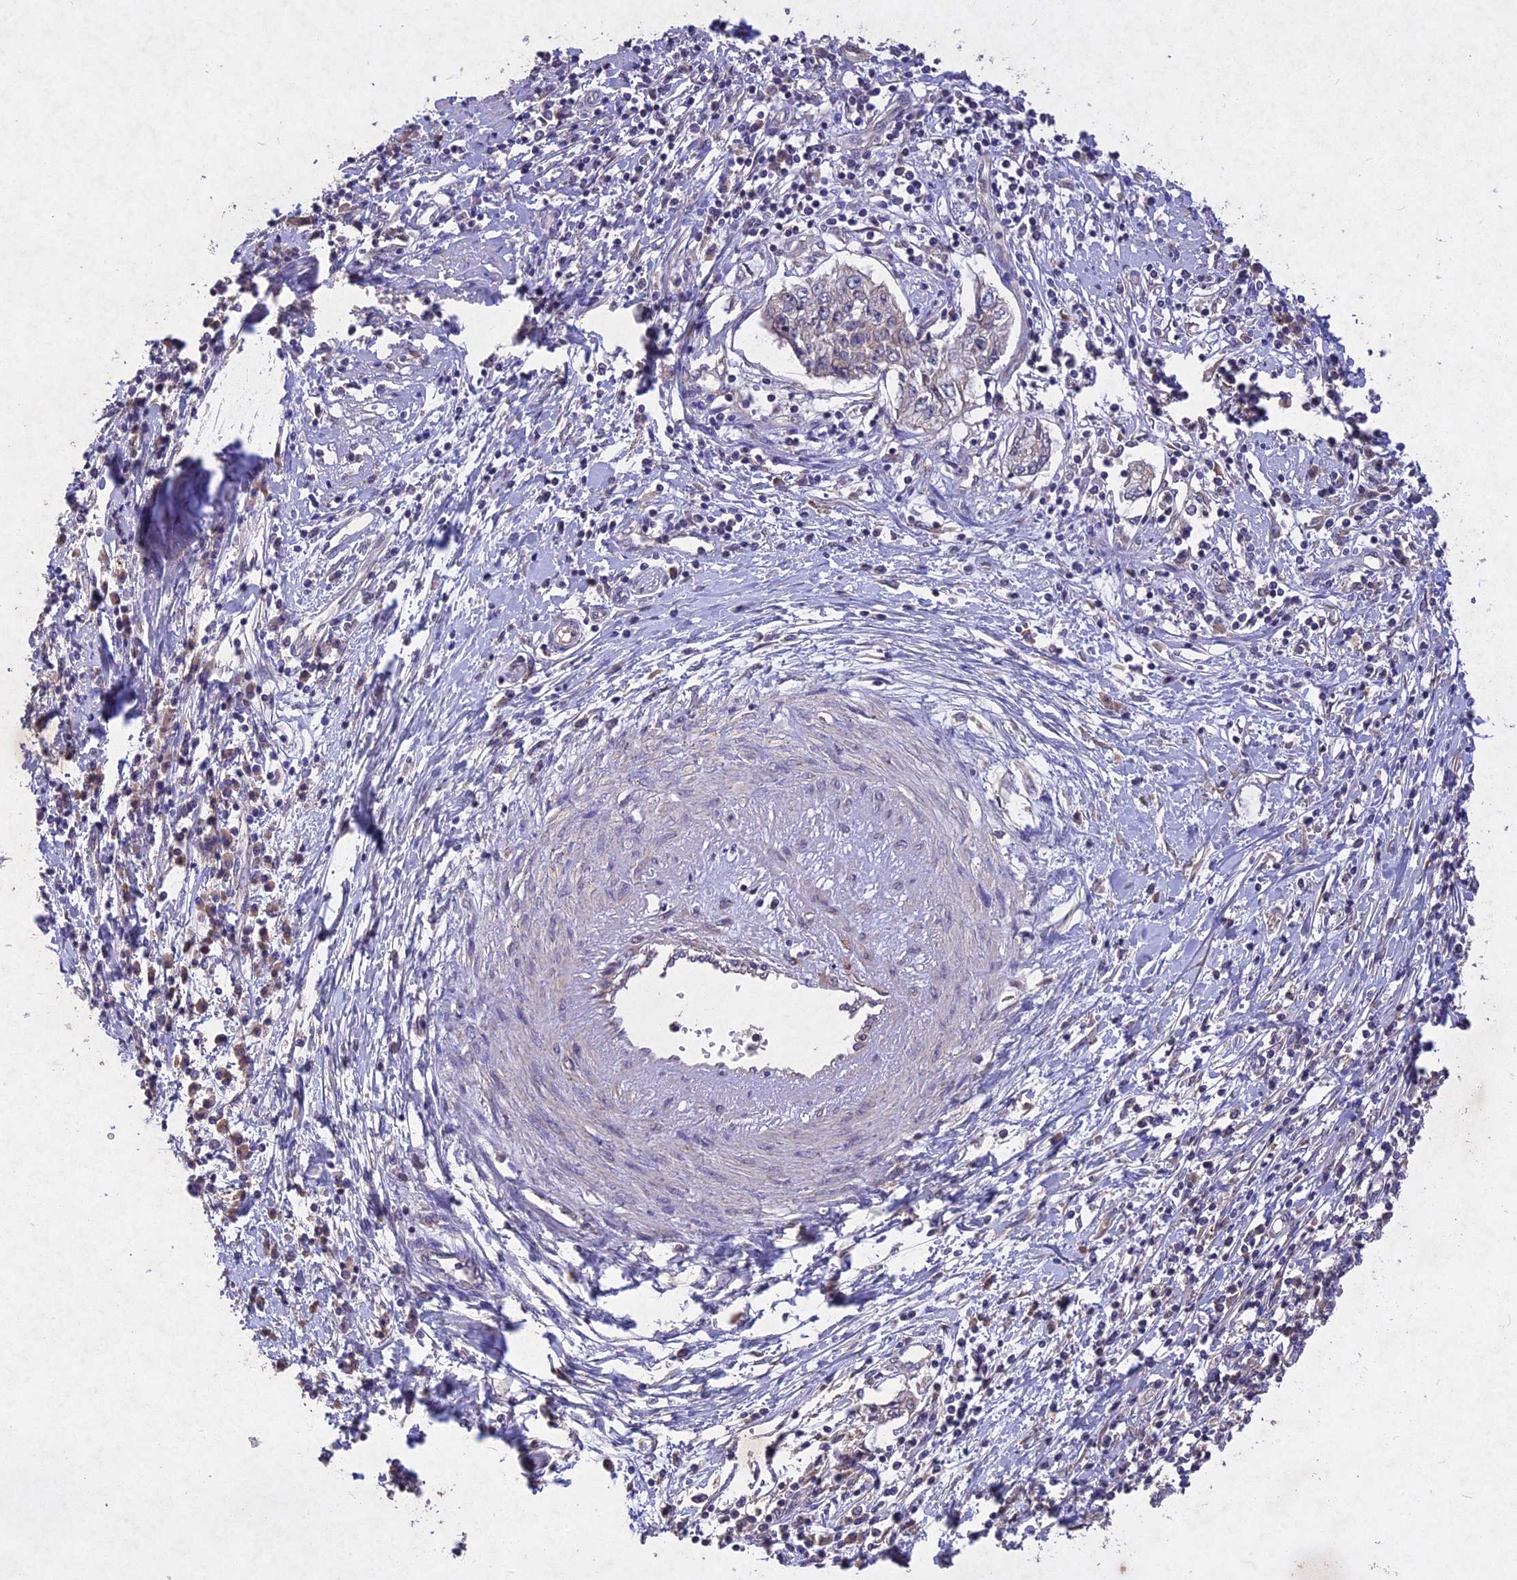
{"staining": {"intensity": "negative", "quantity": "none", "location": "none"}, "tissue": "cervical cancer", "cell_type": "Tumor cells", "image_type": "cancer", "snomed": [{"axis": "morphology", "description": "Squamous cell carcinoma, NOS"}, {"axis": "topography", "description": "Cervix"}], "caption": "There is no significant expression in tumor cells of squamous cell carcinoma (cervical).", "gene": "SLC26A4", "patient": {"sex": "female", "age": 35}}